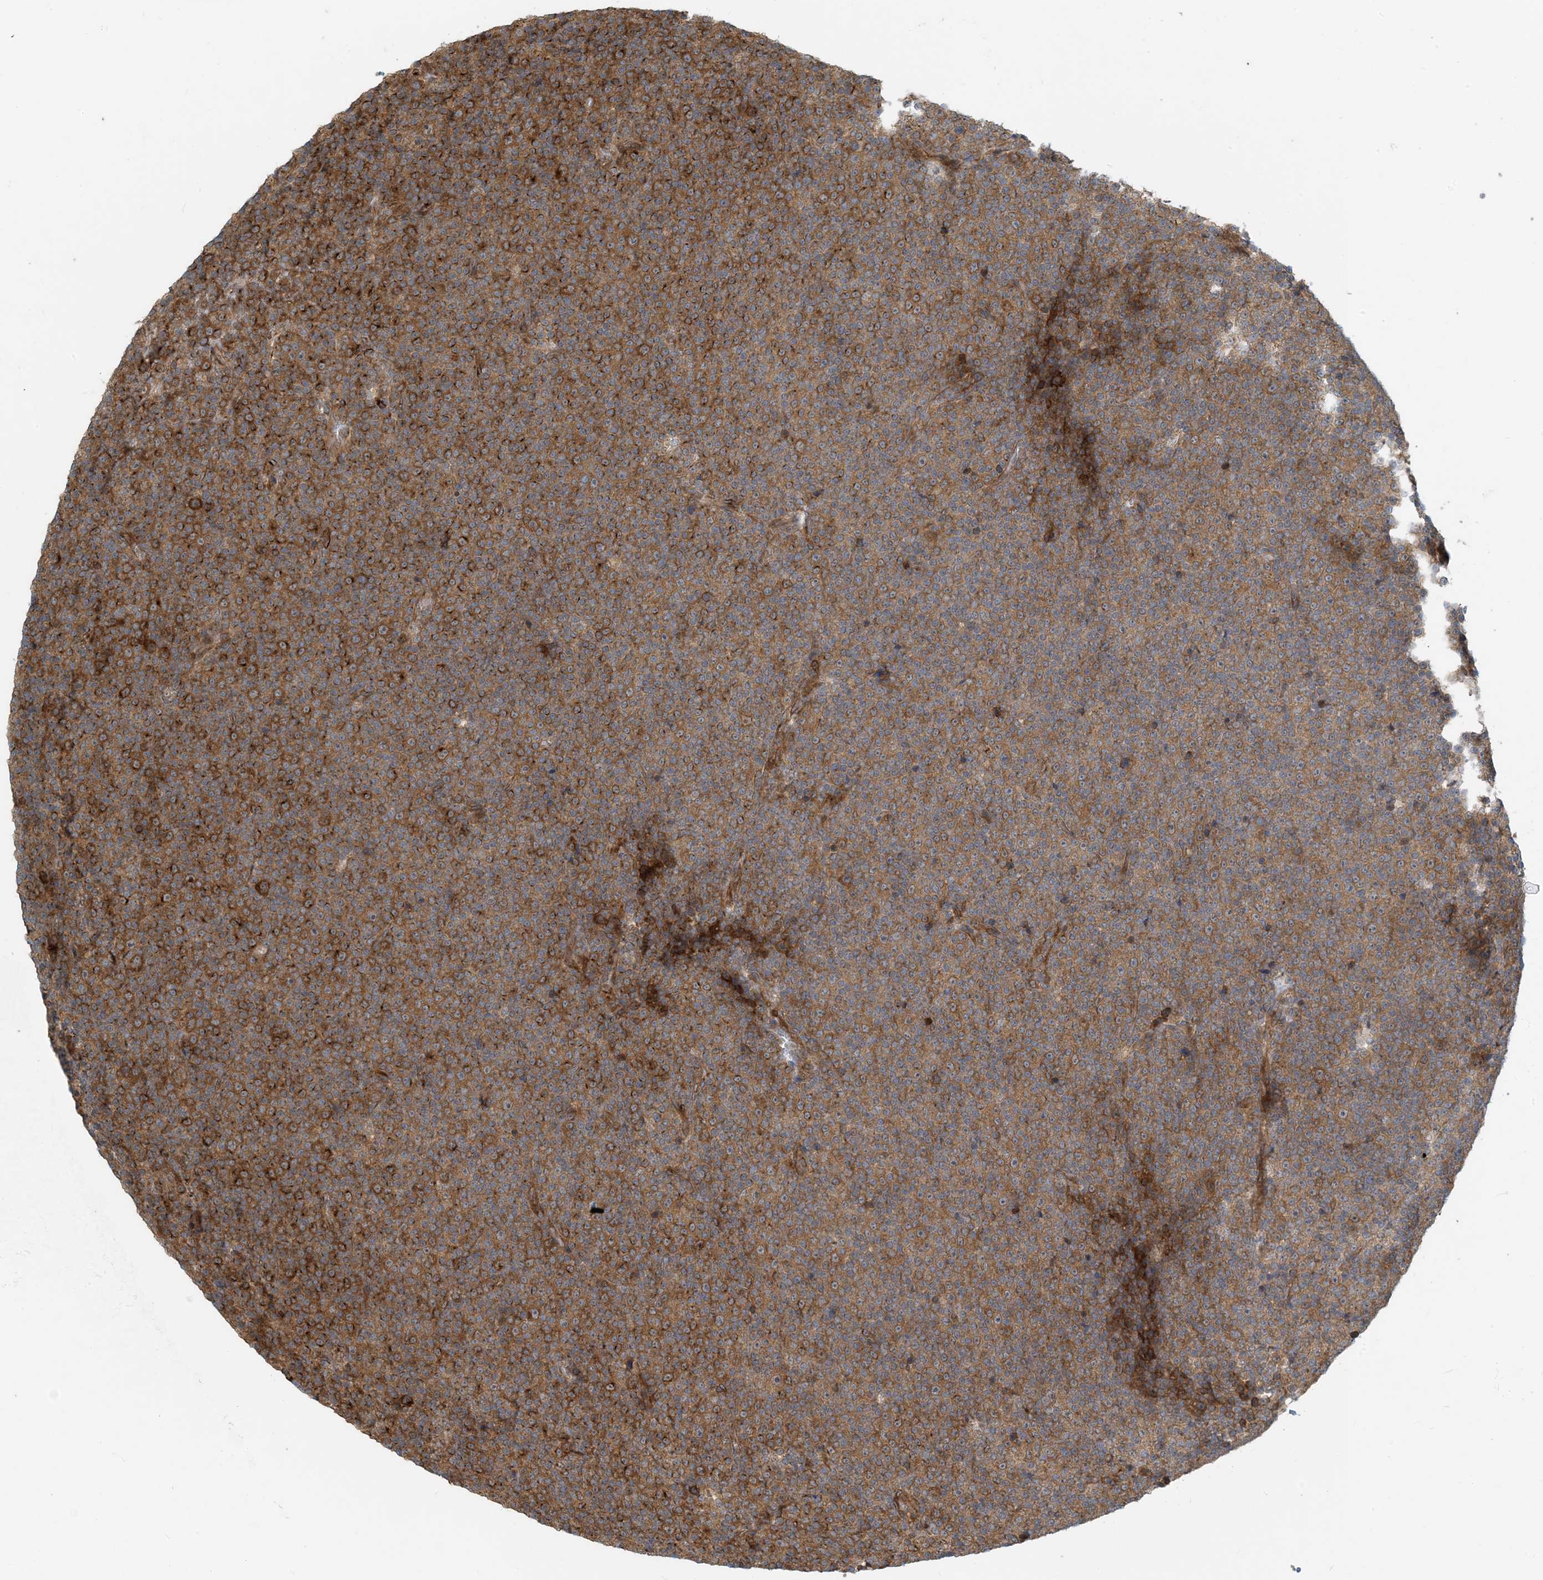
{"staining": {"intensity": "moderate", "quantity": ">75%", "location": "cytoplasmic/membranous"}, "tissue": "lymphoma", "cell_type": "Tumor cells", "image_type": "cancer", "snomed": [{"axis": "morphology", "description": "Malignant lymphoma, non-Hodgkin's type, Low grade"}, {"axis": "topography", "description": "Lymph node"}], "caption": "This histopathology image displays immunohistochemistry staining of human lymphoma, with medium moderate cytoplasmic/membranous staining in approximately >75% of tumor cells.", "gene": "ZBTB3", "patient": {"sex": "female", "age": 67}}